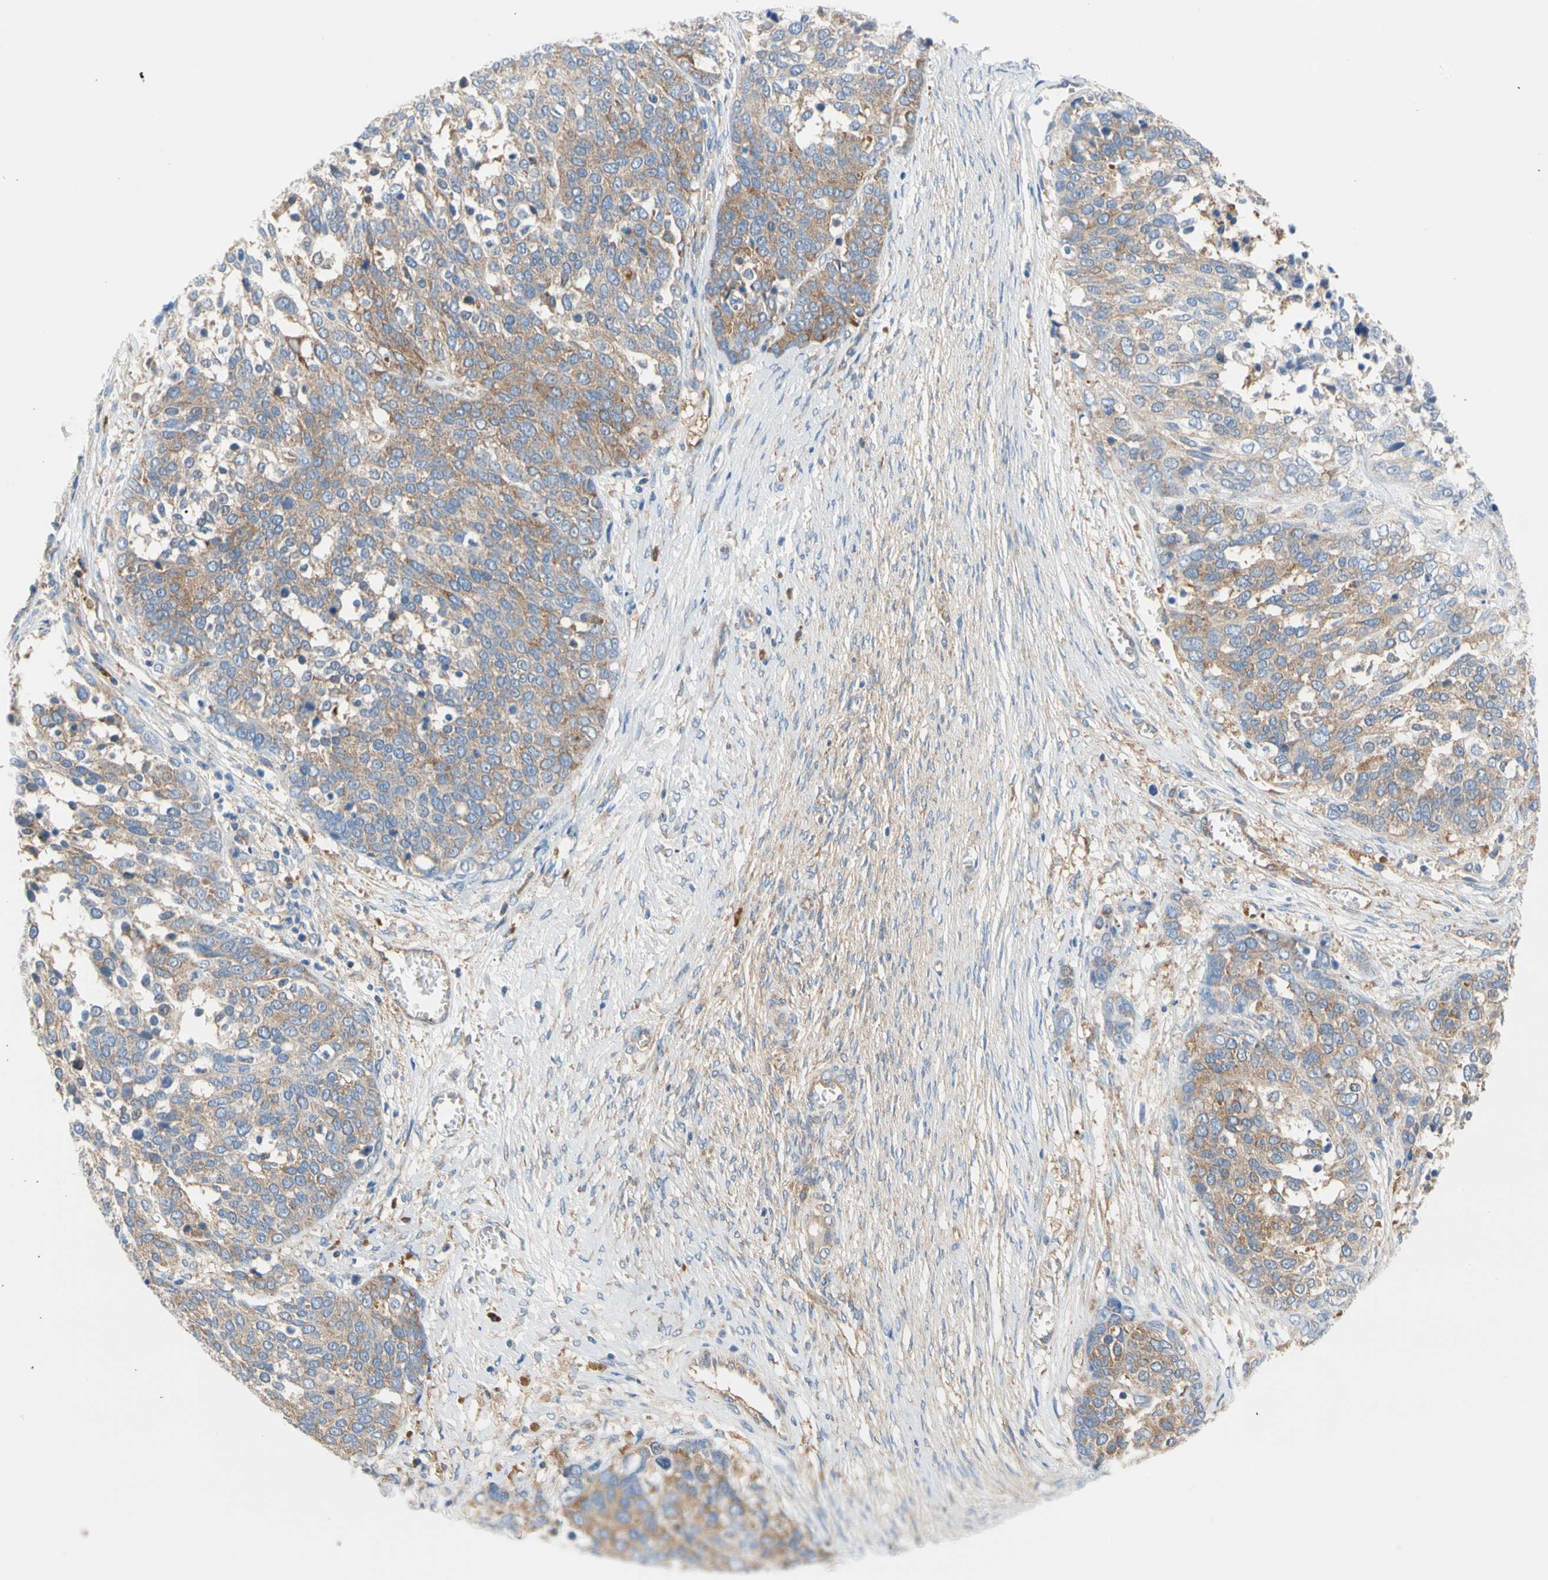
{"staining": {"intensity": "moderate", "quantity": ">75%", "location": "cytoplasmic/membranous"}, "tissue": "ovarian cancer", "cell_type": "Tumor cells", "image_type": "cancer", "snomed": [{"axis": "morphology", "description": "Cystadenocarcinoma, serous, NOS"}, {"axis": "topography", "description": "Ovary"}], "caption": "This histopathology image demonstrates immunohistochemistry staining of ovarian cancer, with medium moderate cytoplasmic/membranous expression in about >75% of tumor cells.", "gene": "GPHN", "patient": {"sex": "female", "age": 44}}